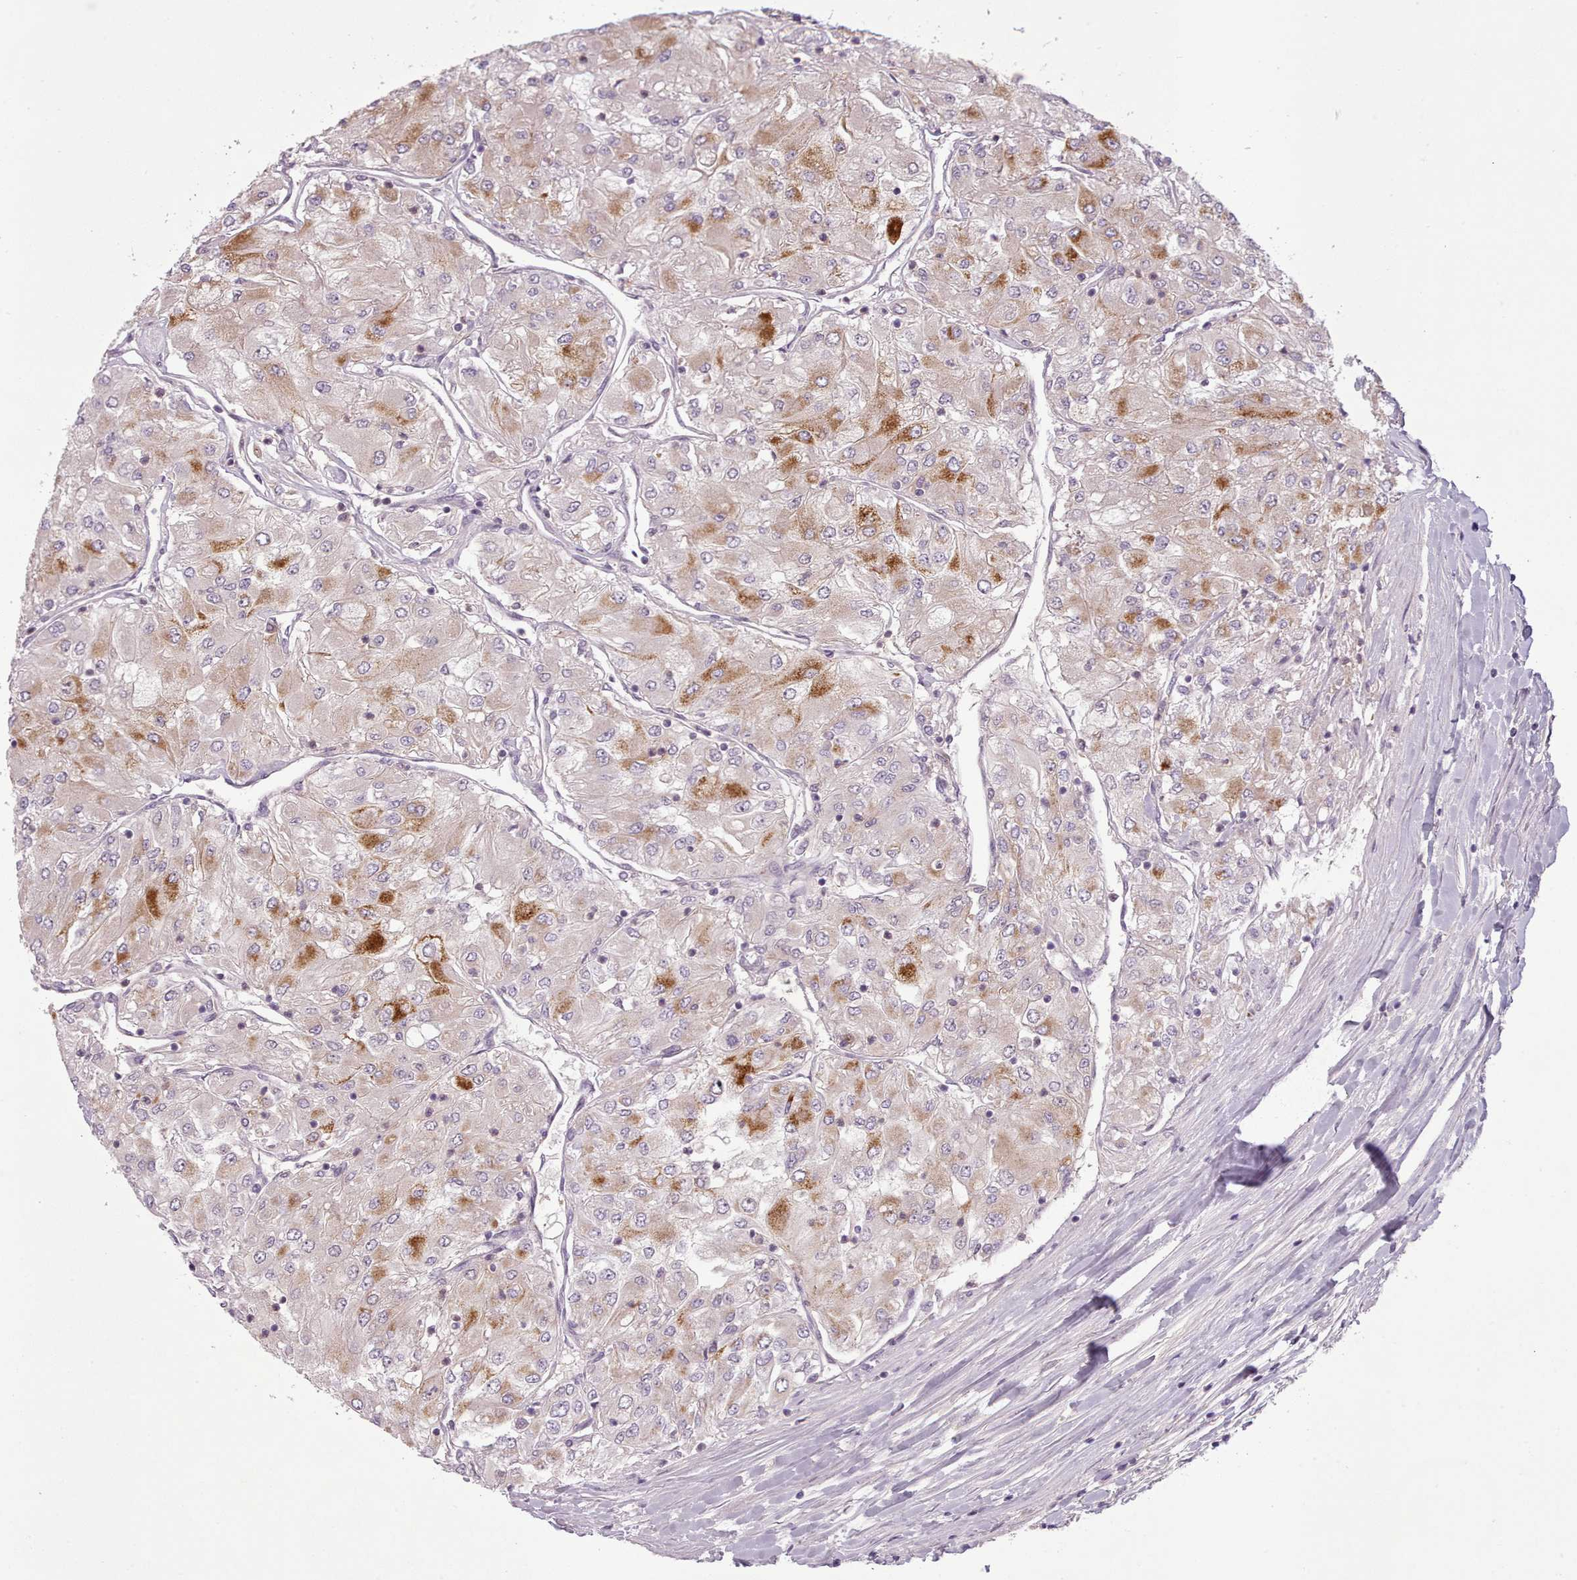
{"staining": {"intensity": "moderate", "quantity": "<25%", "location": "cytoplasmic/membranous"}, "tissue": "renal cancer", "cell_type": "Tumor cells", "image_type": "cancer", "snomed": [{"axis": "morphology", "description": "Adenocarcinoma, NOS"}, {"axis": "topography", "description": "Kidney"}], "caption": "This is an image of immunohistochemistry (IHC) staining of renal adenocarcinoma, which shows moderate expression in the cytoplasmic/membranous of tumor cells.", "gene": "LAPTM5", "patient": {"sex": "male", "age": 80}}